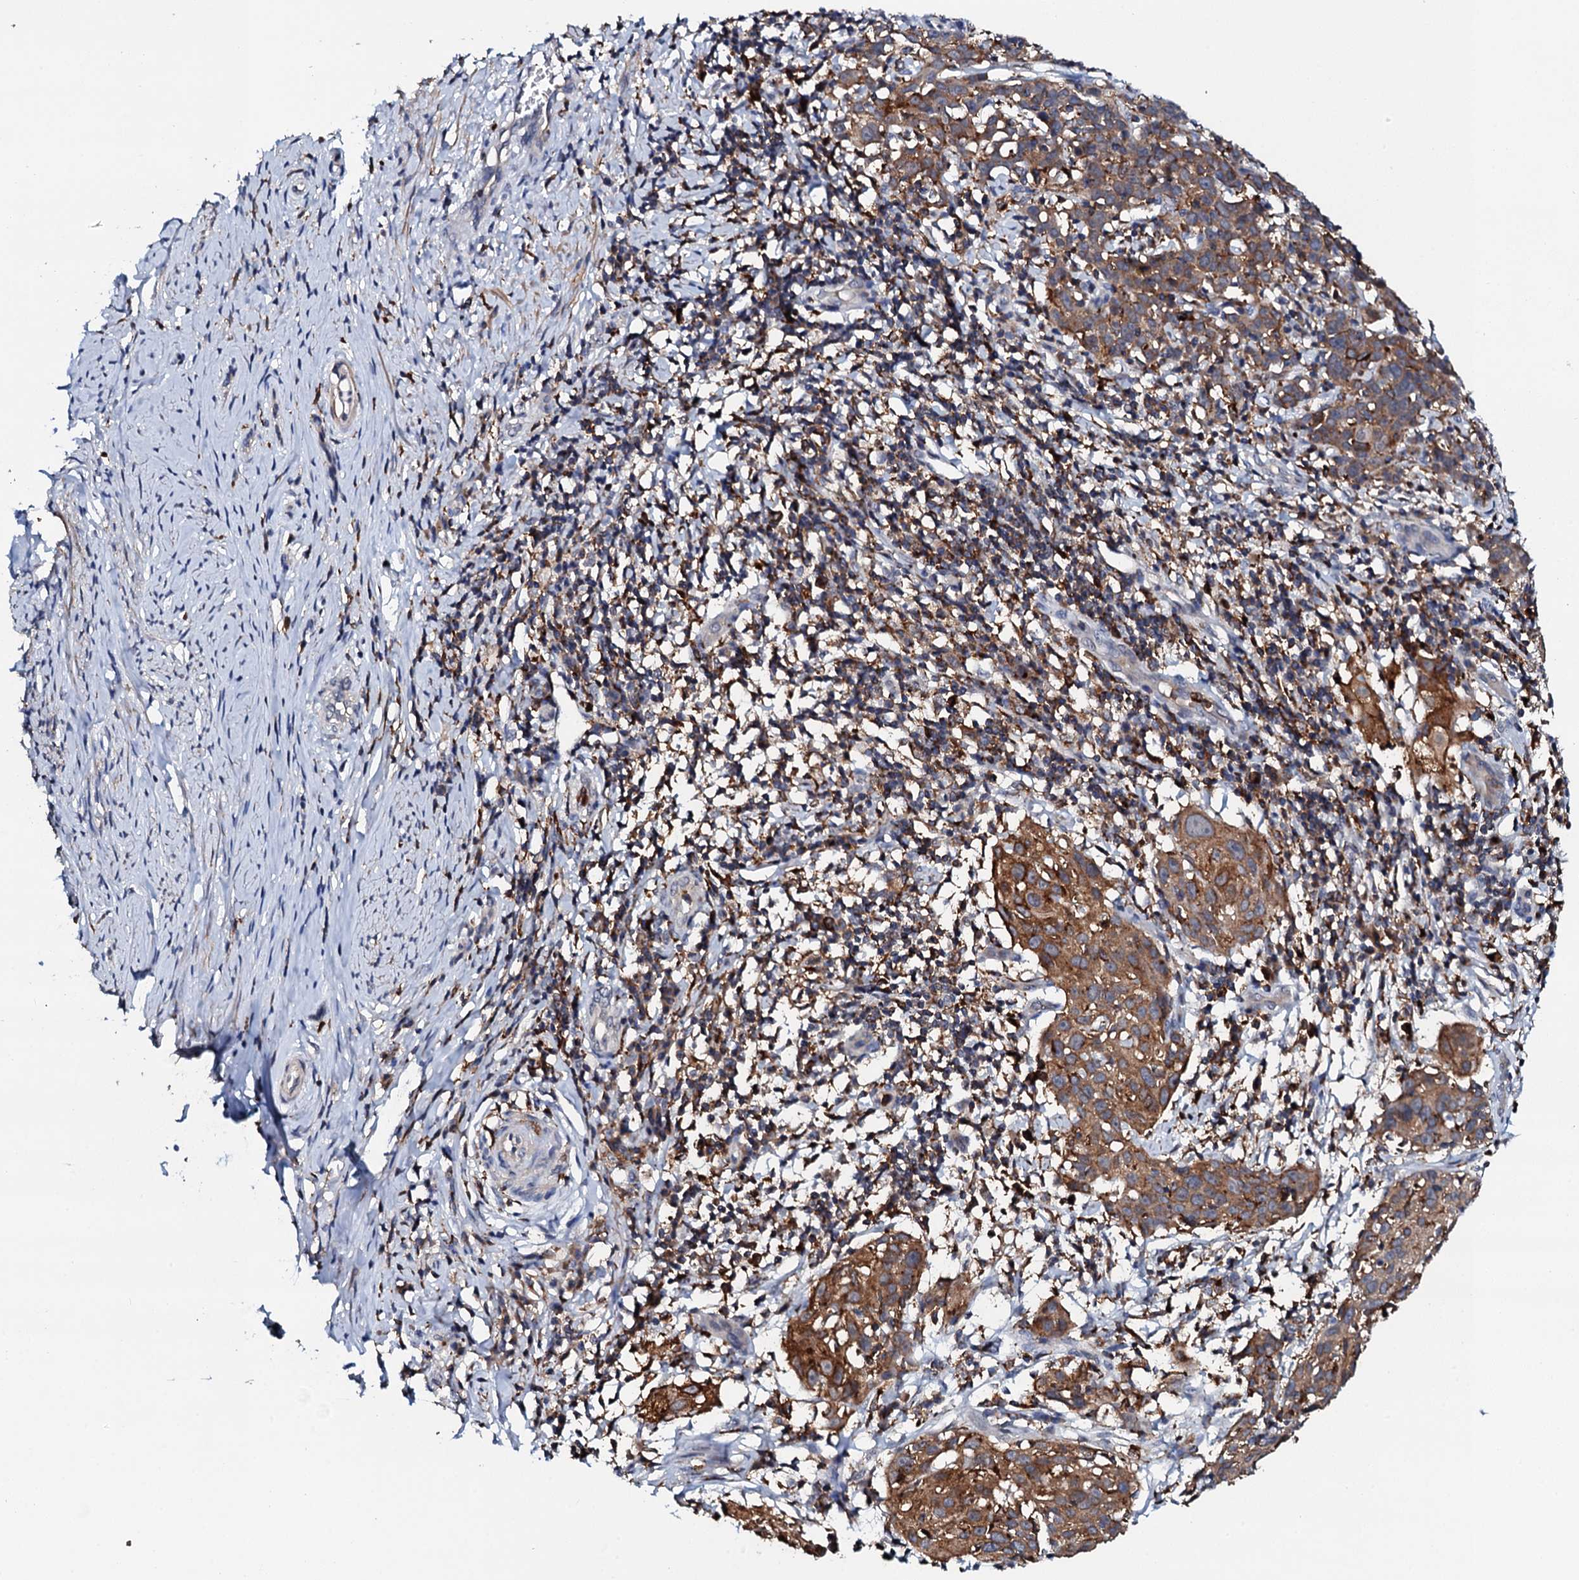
{"staining": {"intensity": "moderate", "quantity": ">75%", "location": "cytoplasmic/membranous"}, "tissue": "cervical cancer", "cell_type": "Tumor cells", "image_type": "cancer", "snomed": [{"axis": "morphology", "description": "Squamous cell carcinoma, NOS"}, {"axis": "topography", "description": "Cervix"}], "caption": "A histopathology image of human cervical squamous cell carcinoma stained for a protein reveals moderate cytoplasmic/membranous brown staining in tumor cells.", "gene": "VAMP8", "patient": {"sex": "female", "age": 50}}